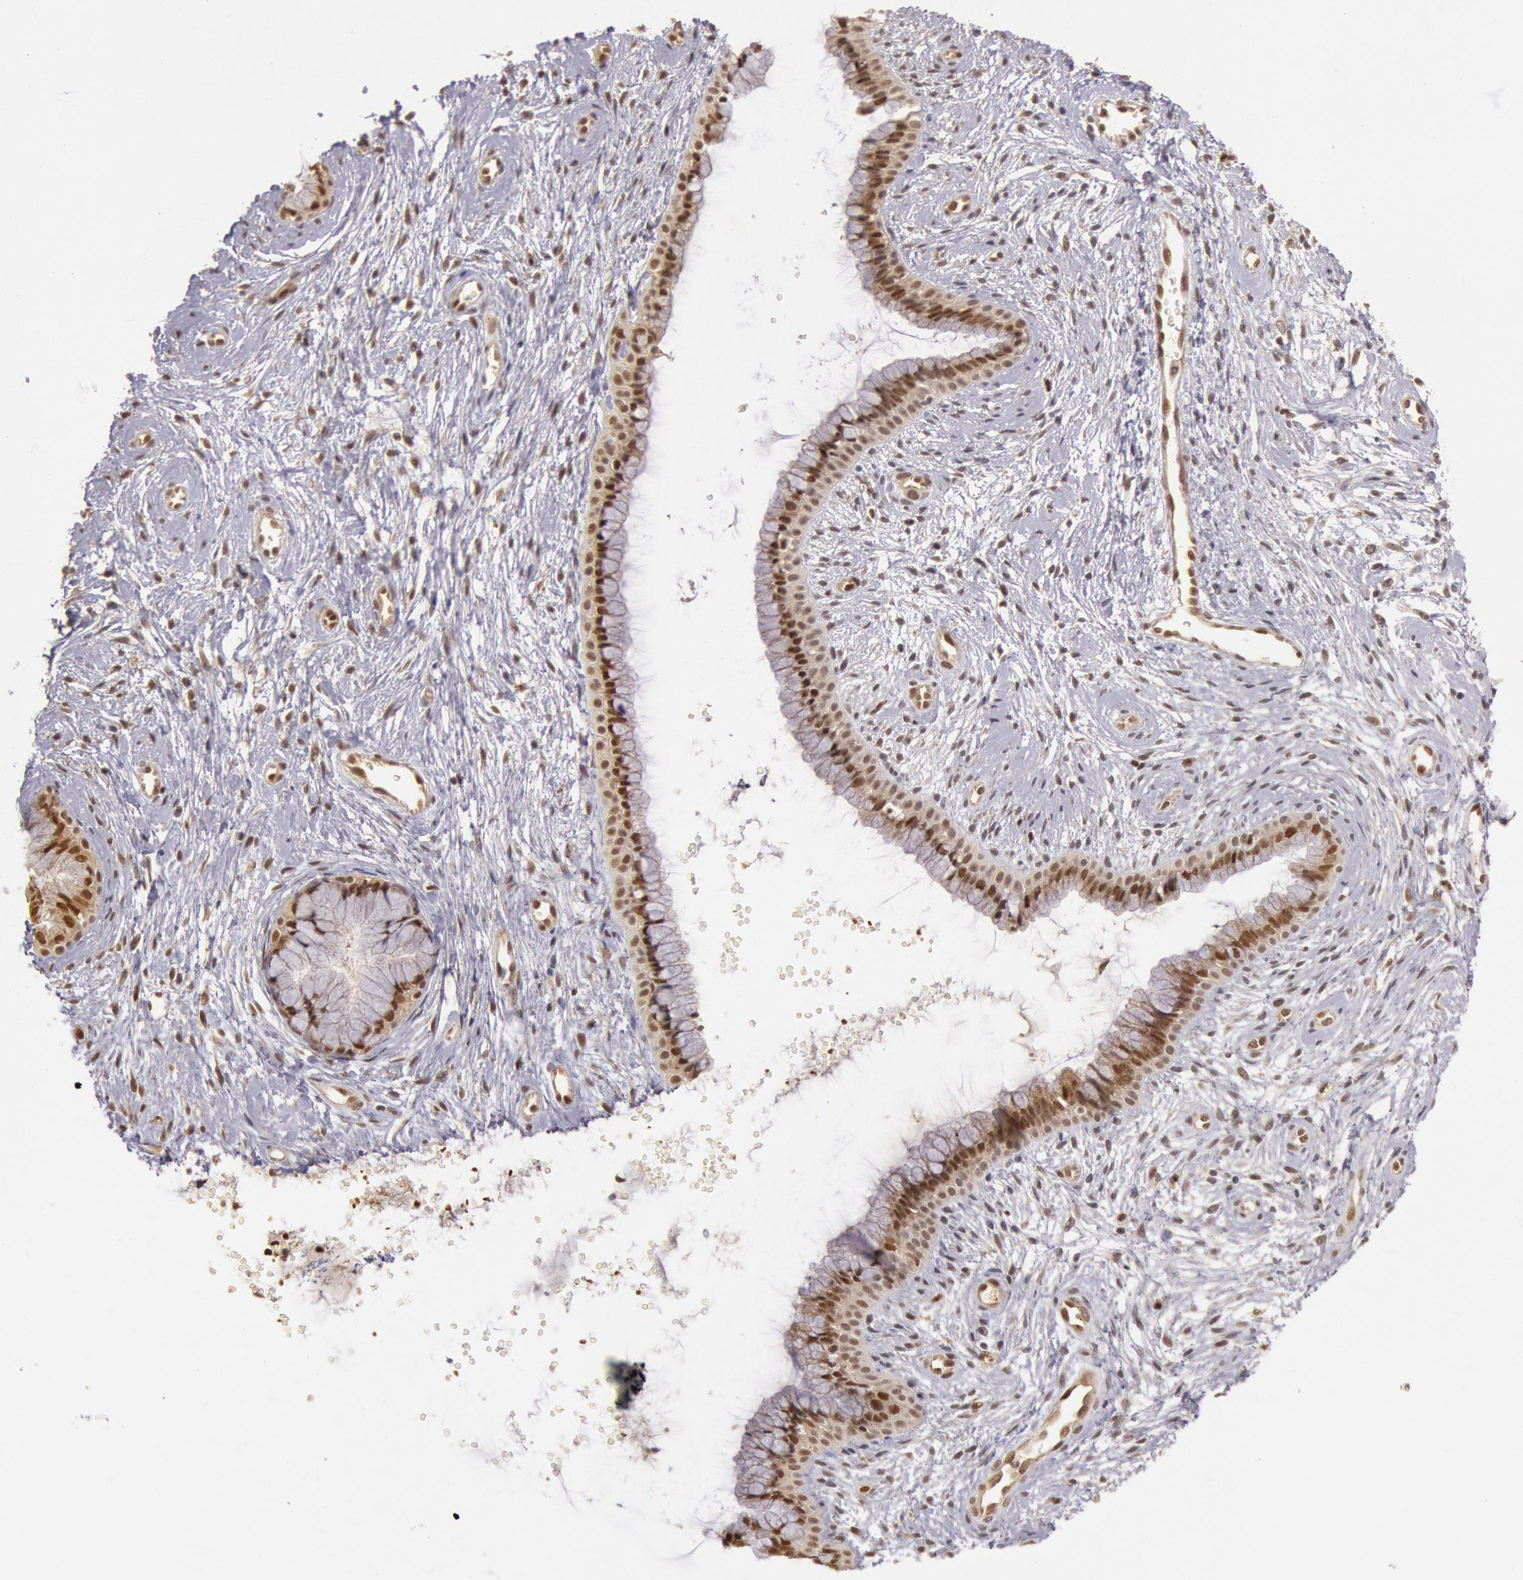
{"staining": {"intensity": "moderate", "quantity": ">75%", "location": "nuclear"}, "tissue": "cervix", "cell_type": "Glandular cells", "image_type": "normal", "snomed": [{"axis": "morphology", "description": "Normal tissue, NOS"}, {"axis": "topography", "description": "Cervix"}], "caption": "Immunohistochemical staining of unremarkable cervix reveals >75% levels of moderate nuclear protein staining in approximately >75% of glandular cells.", "gene": "LIG4", "patient": {"sex": "female", "age": 39}}